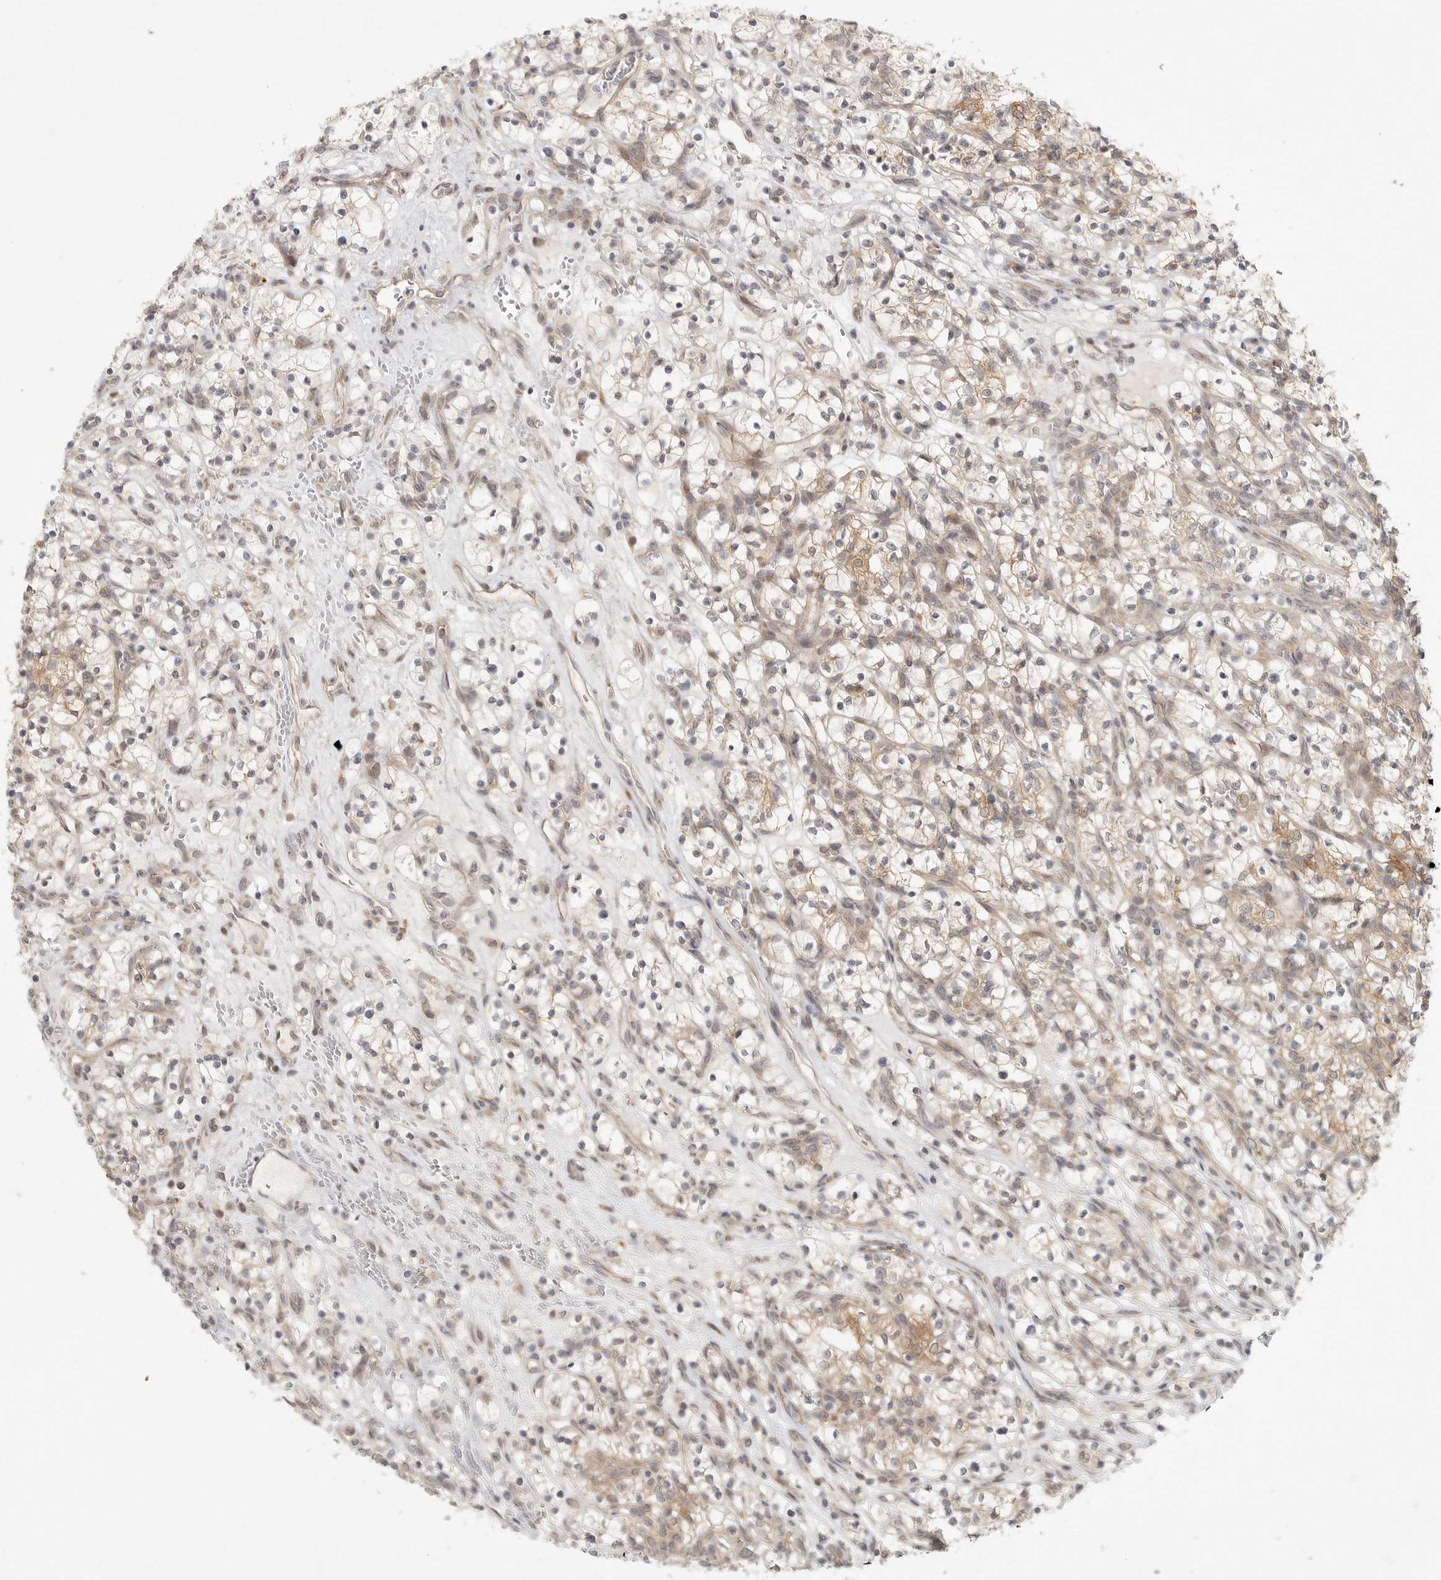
{"staining": {"intensity": "weak", "quantity": ">75%", "location": "cytoplasmic/membranous"}, "tissue": "renal cancer", "cell_type": "Tumor cells", "image_type": "cancer", "snomed": [{"axis": "morphology", "description": "Adenocarcinoma, NOS"}, {"axis": "topography", "description": "Kidney"}], "caption": "Adenocarcinoma (renal) stained for a protein reveals weak cytoplasmic/membranous positivity in tumor cells. Using DAB (brown) and hematoxylin (blue) stains, captured at high magnification using brightfield microscopy.", "gene": "HDAC6", "patient": {"sex": "female", "age": 57}}